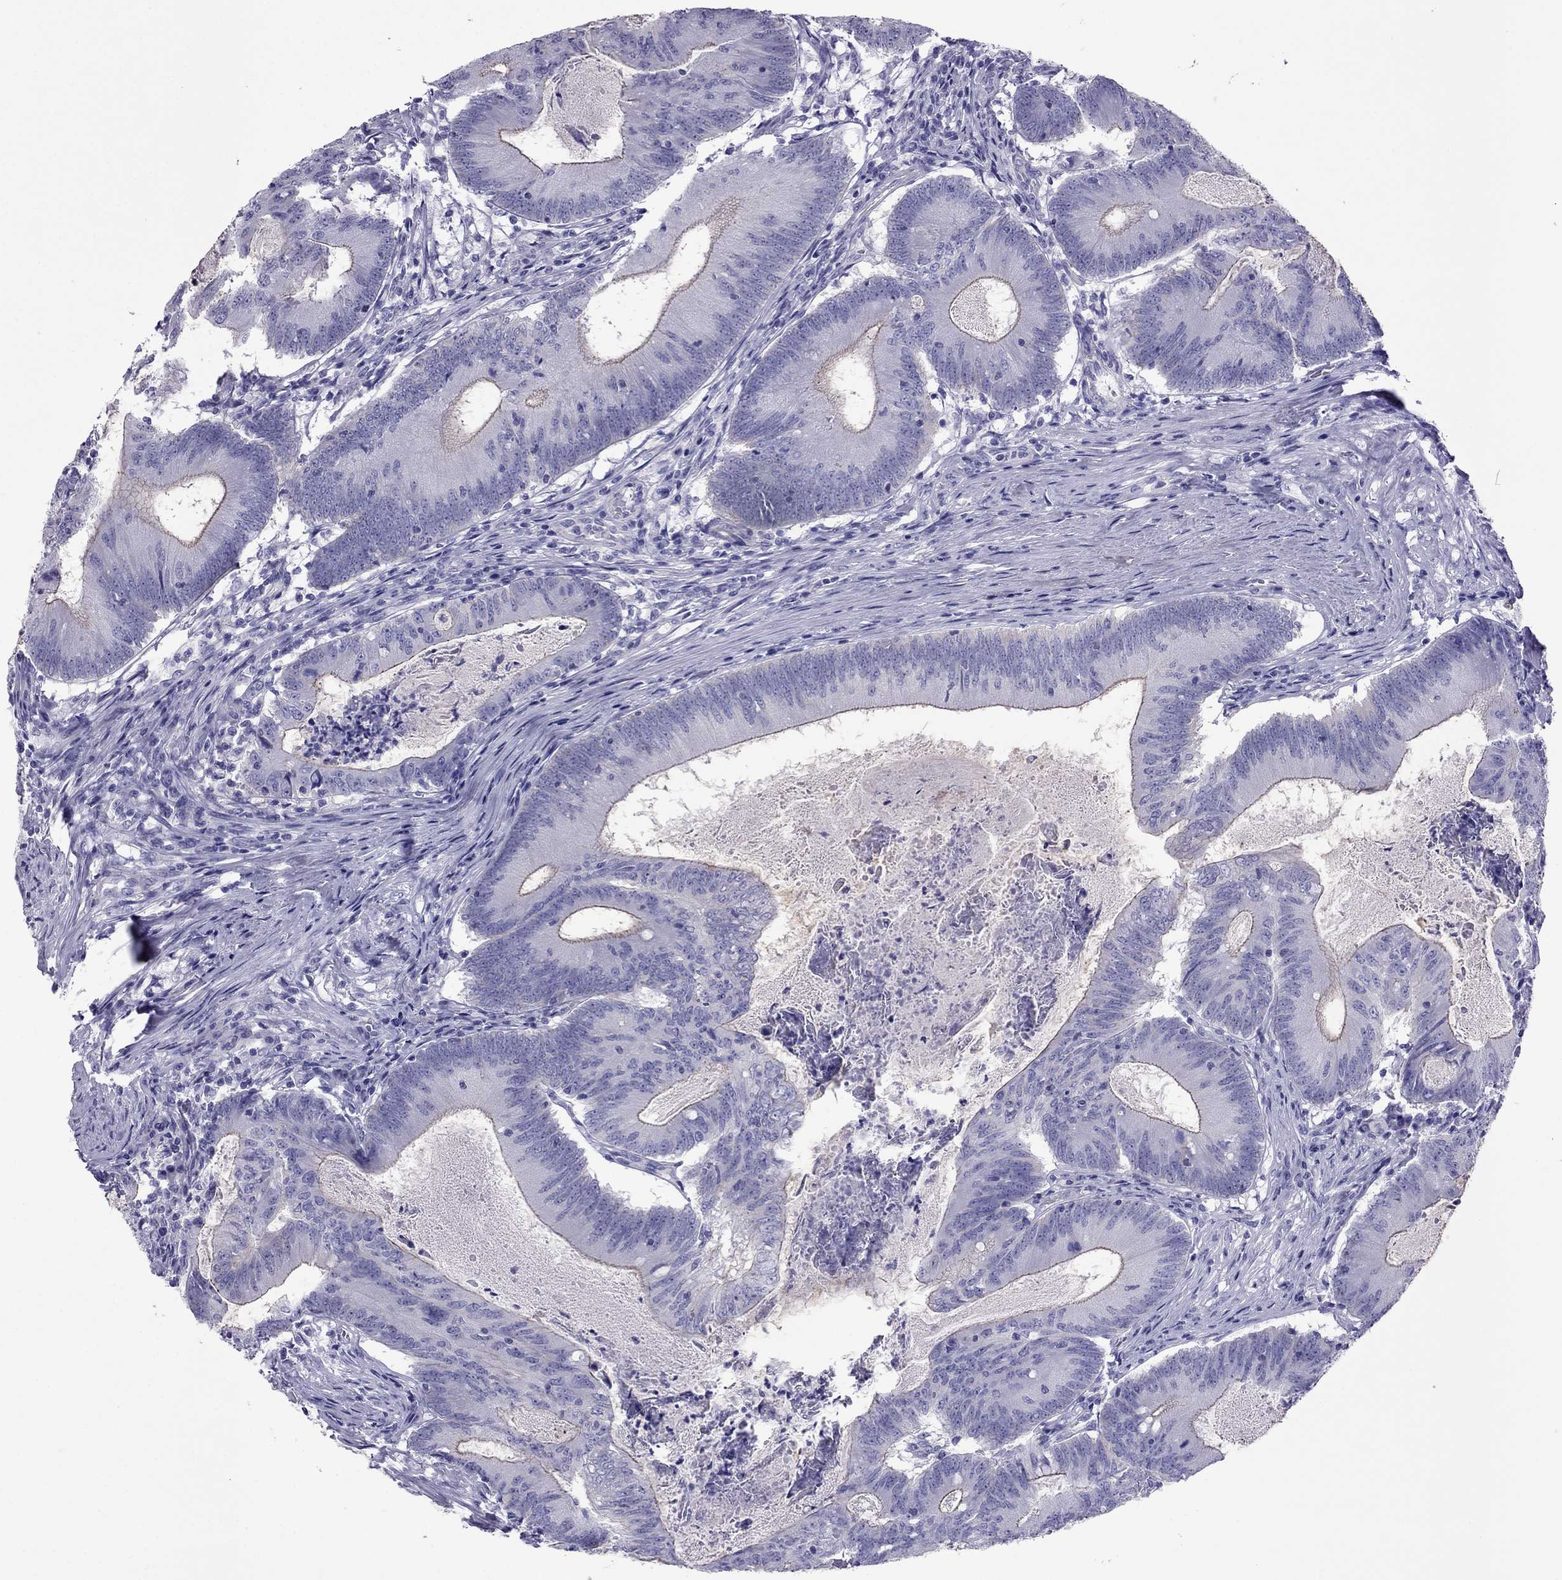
{"staining": {"intensity": "negative", "quantity": "none", "location": "none"}, "tissue": "colorectal cancer", "cell_type": "Tumor cells", "image_type": "cancer", "snomed": [{"axis": "morphology", "description": "Adenocarcinoma, NOS"}, {"axis": "topography", "description": "Colon"}], "caption": "The photomicrograph exhibits no staining of tumor cells in colorectal cancer (adenocarcinoma).", "gene": "MYL11", "patient": {"sex": "female", "age": 70}}